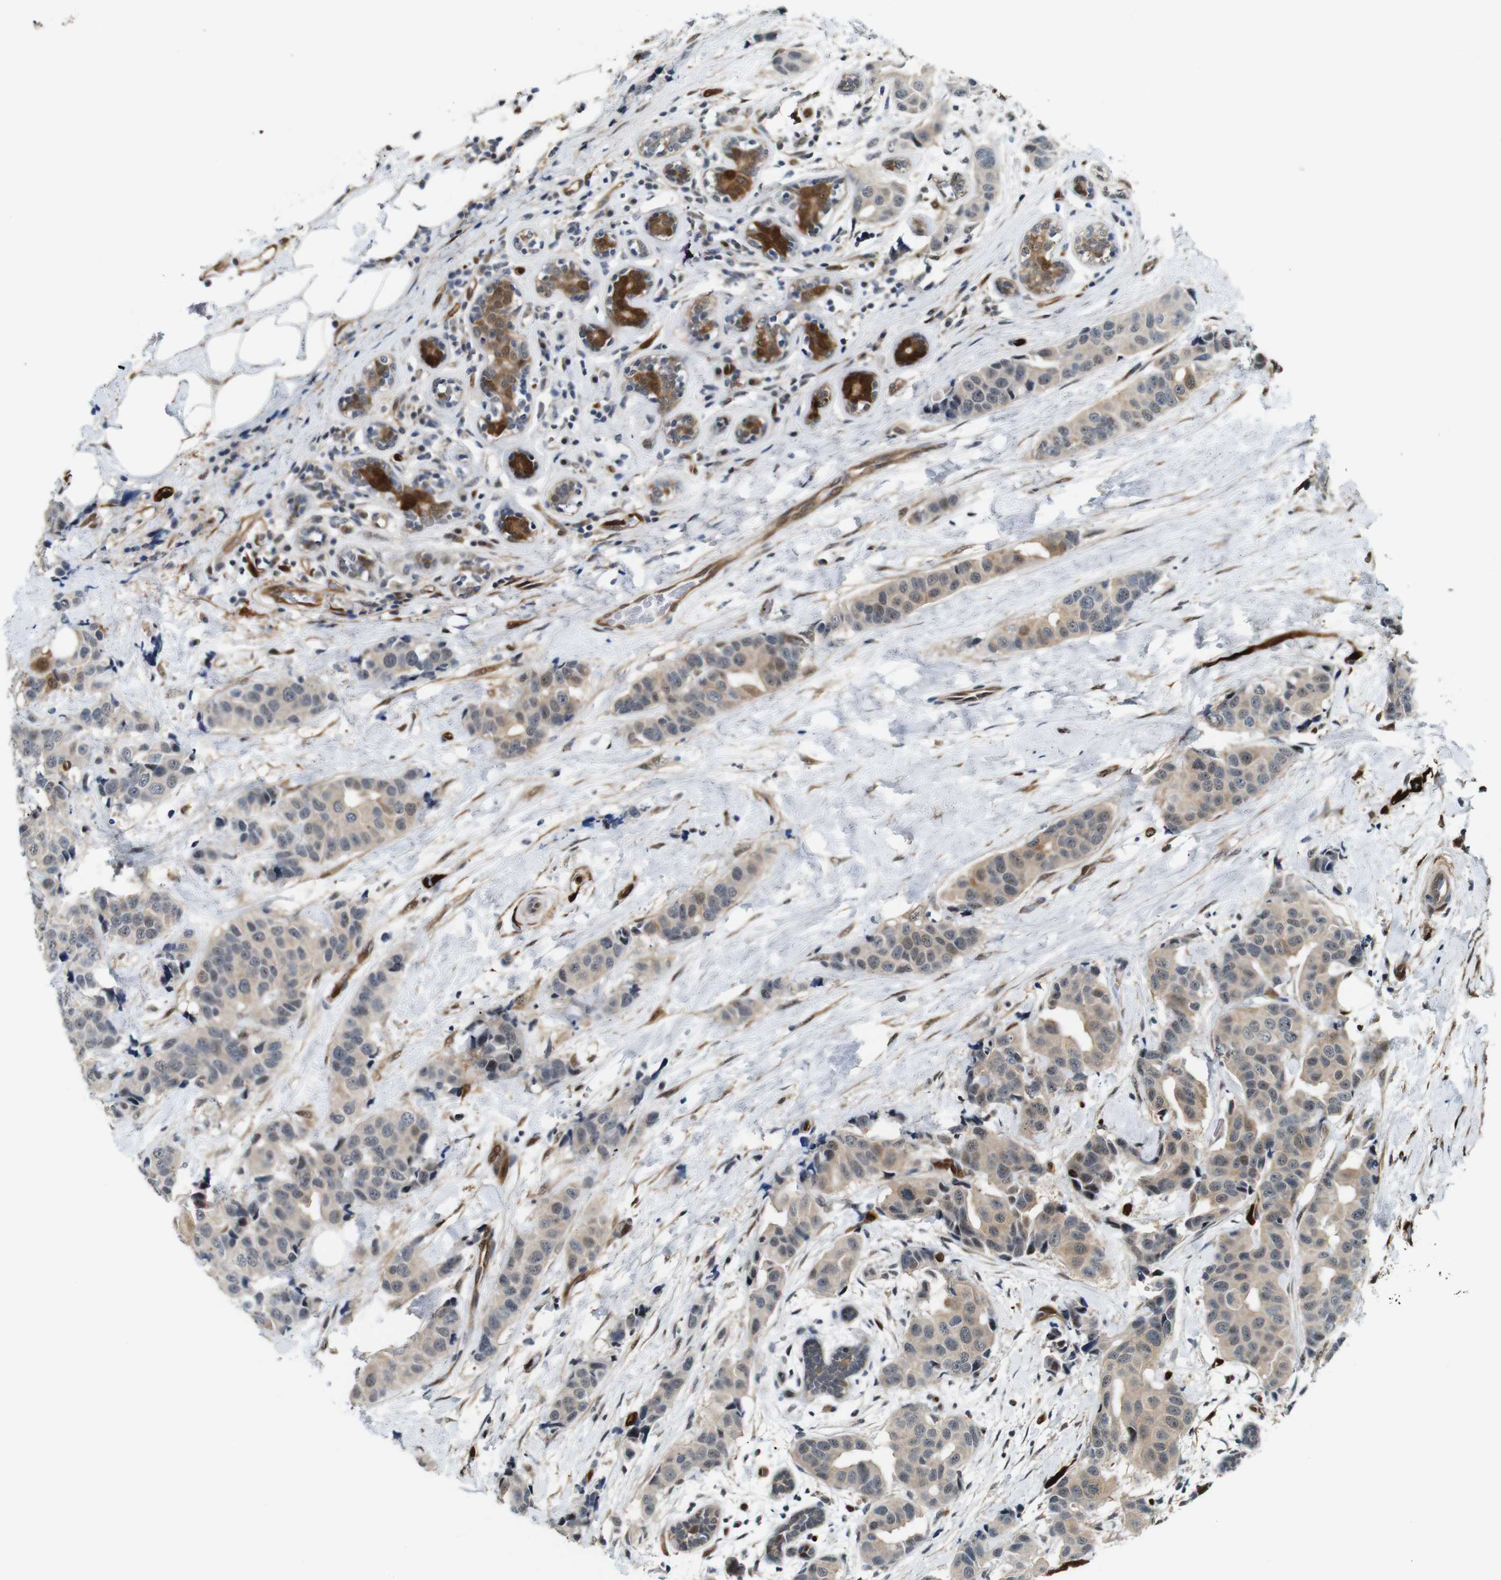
{"staining": {"intensity": "weak", "quantity": ">75%", "location": "cytoplasmic/membranous,nuclear"}, "tissue": "breast cancer", "cell_type": "Tumor cells", "image_type": "cancer", "snomed": [{"axis": "morphology", "description": "Normal tissue, NOS"}, {"axis": "morphology", "description": "Duct carcinoma"}, {"axis": "topography", "description": "Breast"}], "caption": "This is a micrograph of immunohistochemistry staining of breast cancer, which shows weak positivity in the cytoplasmic/membranous and nuclear of tumor cells.", "gene": "LXN", "patient": {"sex": "female", "age": 39}}